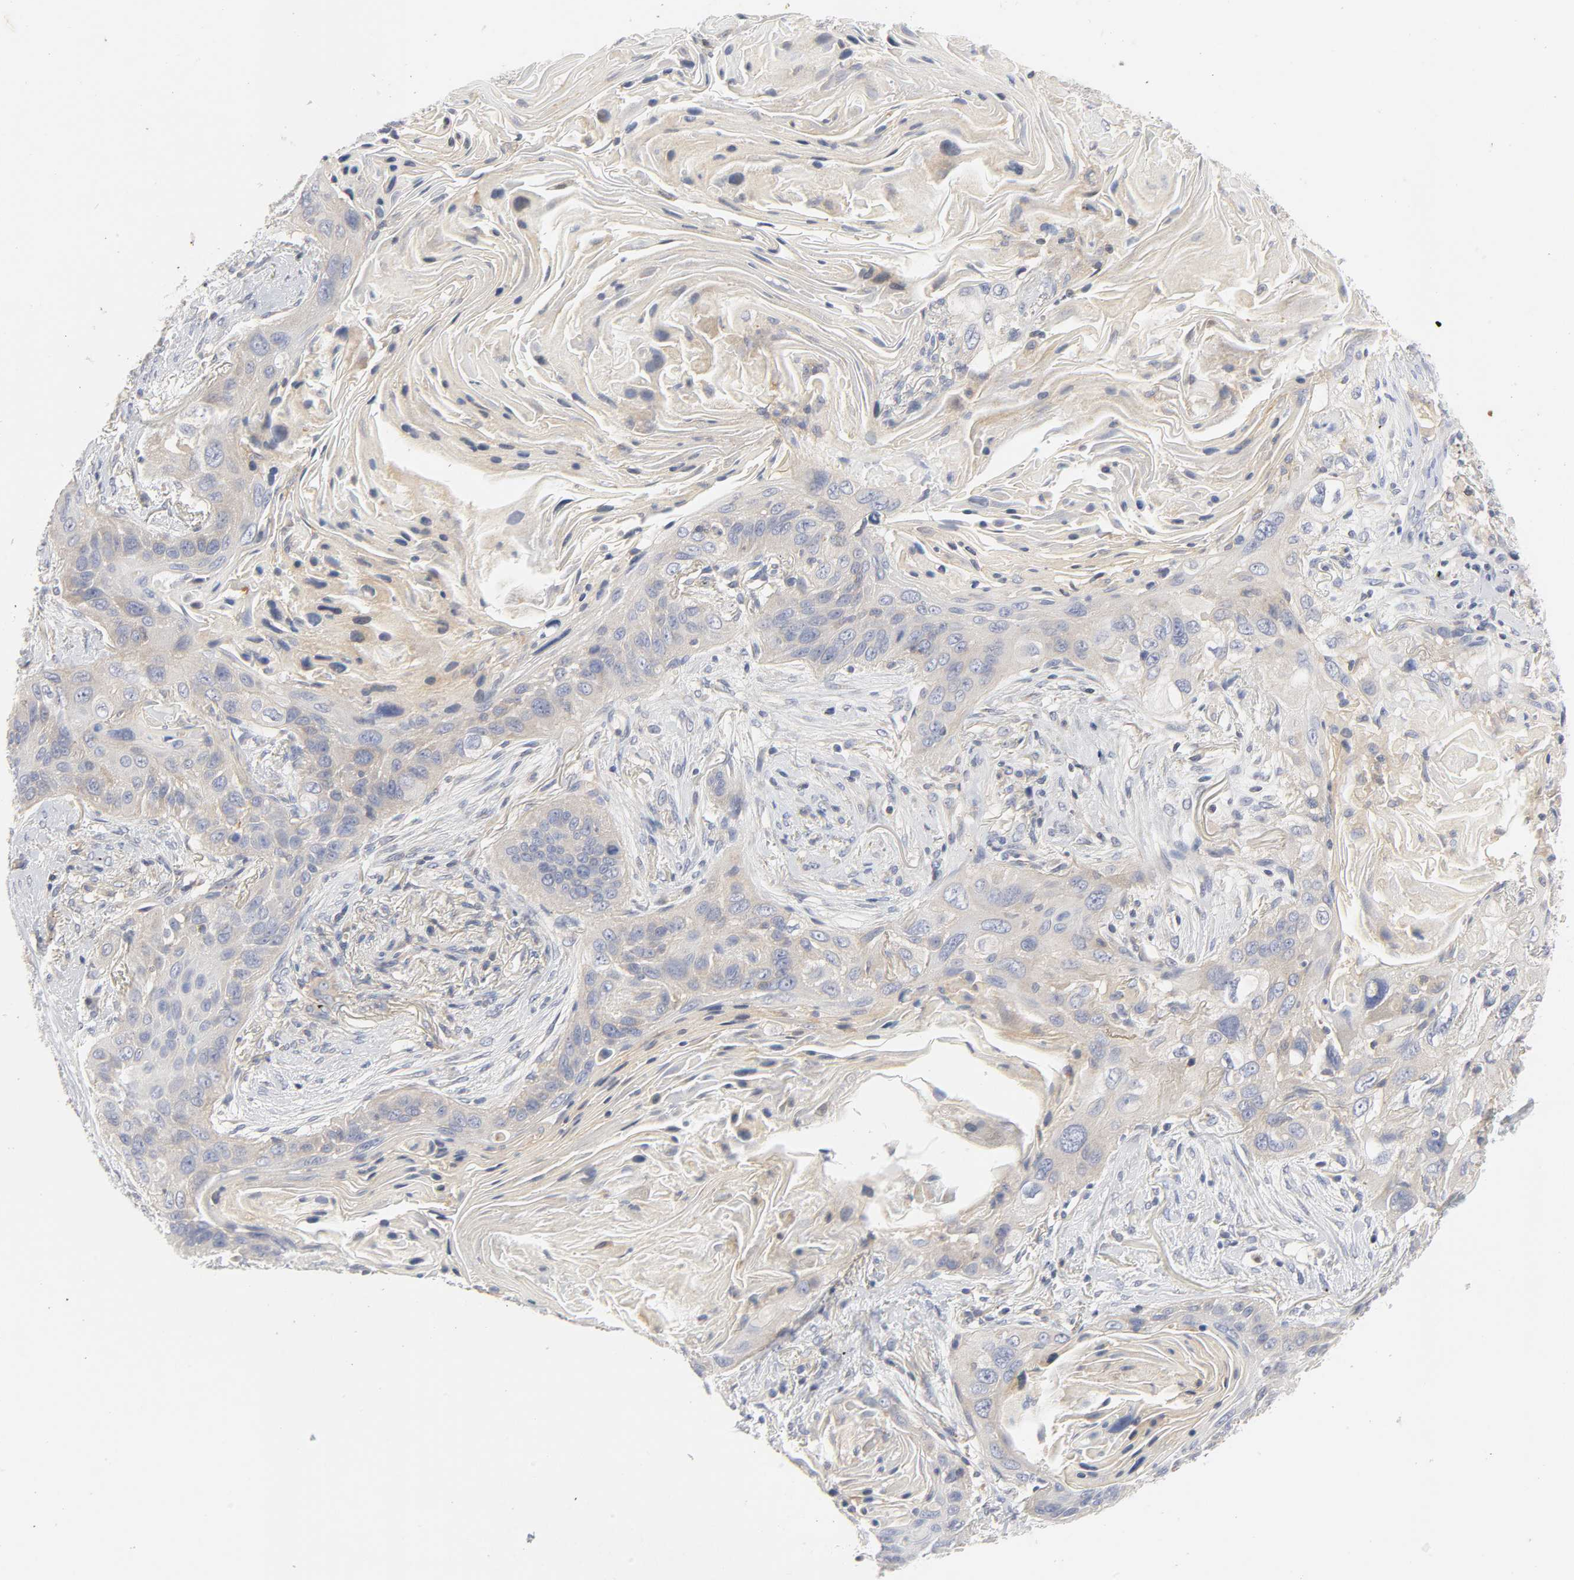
{"staining": {"intensity": "weak", "quantity": "25%-75%", "location": "cytoplasmic/membranous"}, "tissue": "lung cancer", "cell_type": "Tumor cells", "image_type": "cancer", "snomed": [{"axis": "morphology", "description": "Squamous cell carcinoma, NOS"}, {"axis": "topography", "description": "Lung"}], "caption": "This photomicrograph displays immunohistochemistry (IHC) staining of lung squamous cell carcinoma, with low weak cytoplasmic/membranous expression in approximately 25%-75% of tumor cells.", "gene": "ROCK1", "patient": {"sex": "female", "age": 67}}